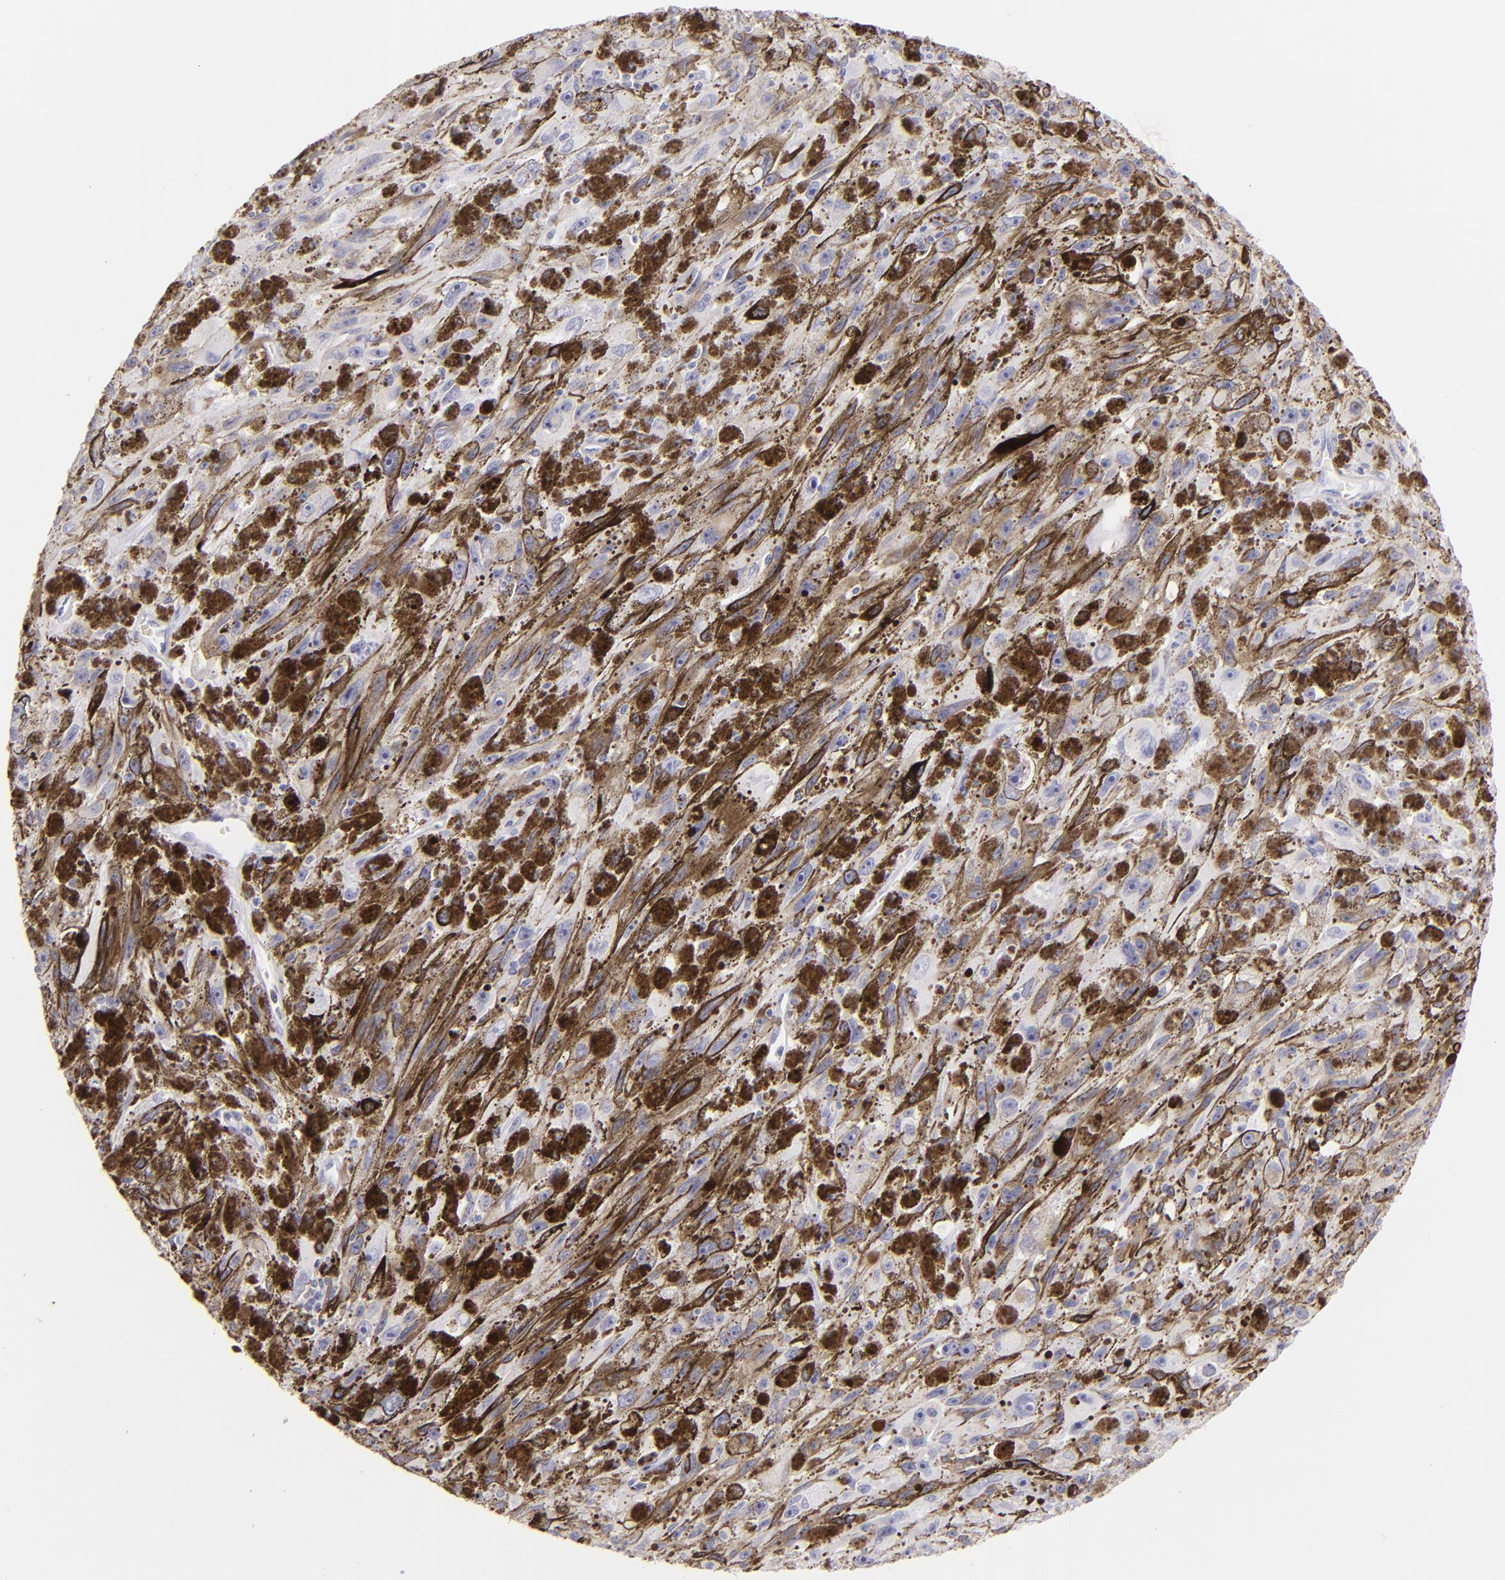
{"staining": {"intensity": "negative", "quantity": "none", "location": "none"}, "tissue": "melanoma", "cell_type": "Tumor cells", "image_type": "cancer", "snomed": [{"axis": "morphology", "description": "Malignant melanoma, NOS"}, {"axis": "topography", "description": "Skin"}], "caption": "Immunohistochemistry (IHC) micrograph of neoplastic tissue: human melanoma stained with DAB demonstrates no significant protein positivity in tumor cells.", "gene": "CLDN4", "patient": {"sex": "female", "age": 104}}